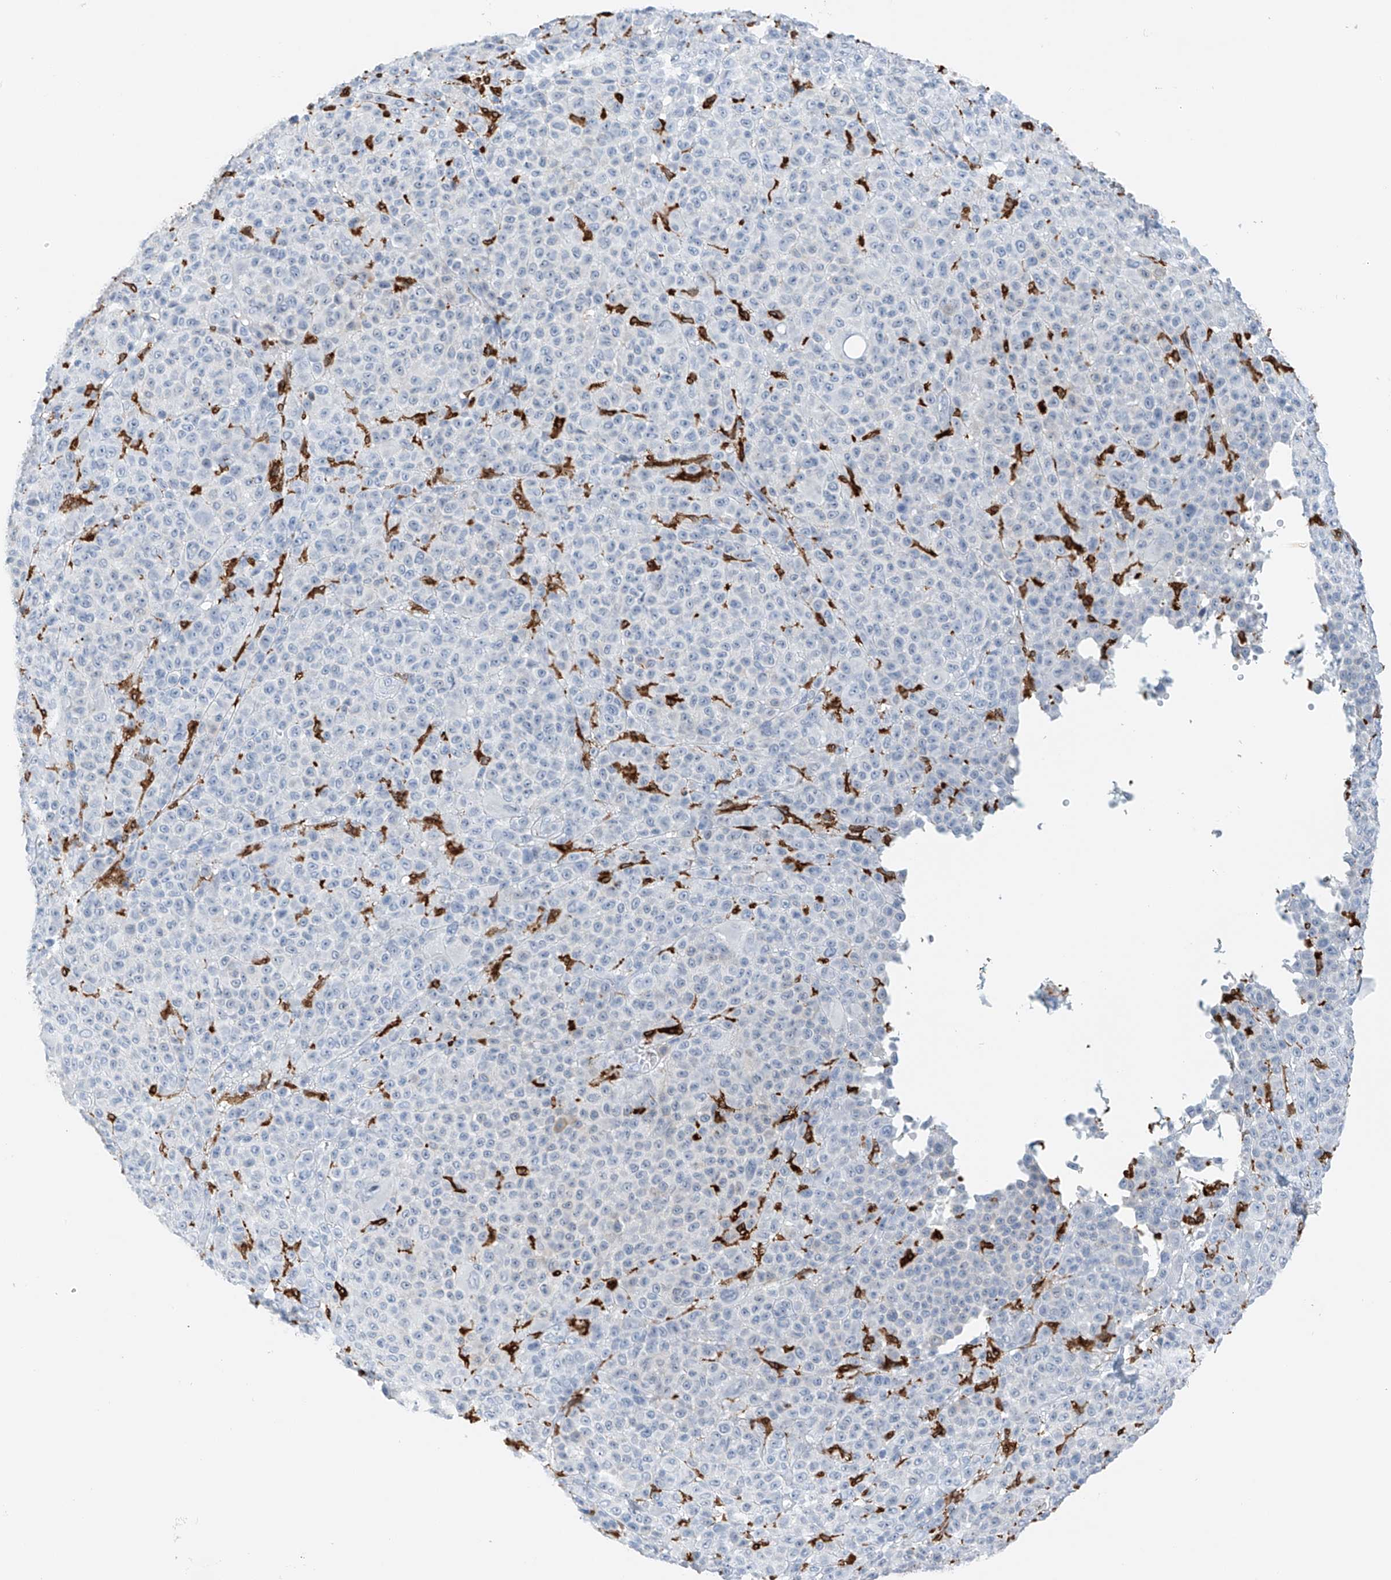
{"staining": {"intensity": "negative", "quantity": "none", "location": "none"}, "tissue": "melanoma", "cell_type": "Tumor cells", "image_type": "cancer", "snomed": [{"axis": "morphology", "description": "Malignant melanoma, NOS"}, {"axis": "topography", "description": "Skin"}], "caption": "Histopathology image shows no significant protein staining in tumor cells of malignant melanoma. (Immunohistochemistry, brightfield microscopy, high magnification).", "gene": "TBXAS1", "patient": {"sex": "female", "age": 94}}